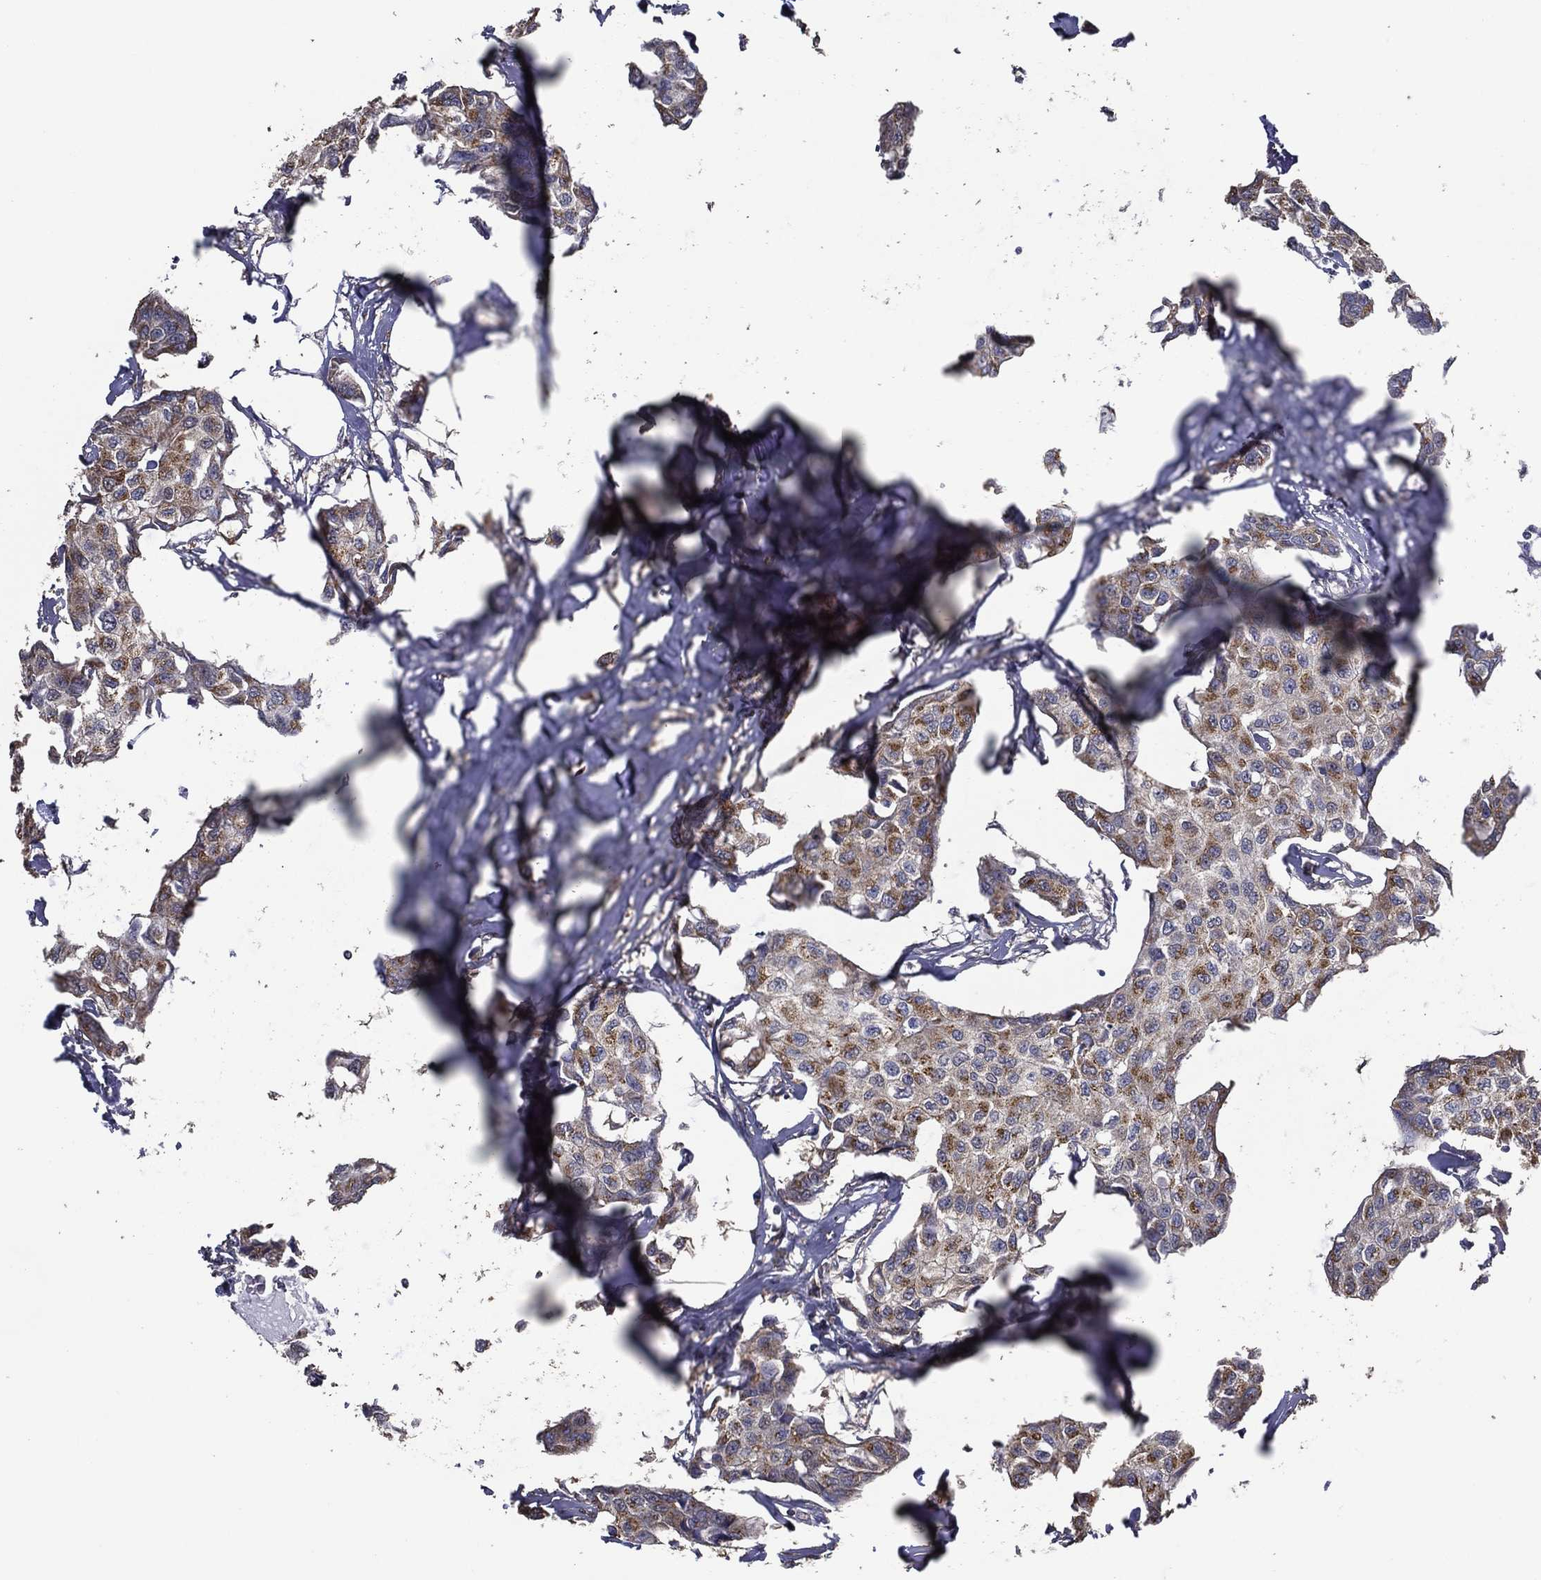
{"staining": {"intensity": "moderate", "quantity": ">75%", "location": "cytoplasmic/membranous"}, "tissue": "breast cancer", "cell_type": "Tumor cells", "image_type": "cancer", "snomed": [{"axis": "morphology", "description": "Duct carcinoma"}, {"axis": "topography", "description": "Breast"}], "caption": "Breast cancer stained with DAB (3,3'-diaminobenzidine) IHC demonstrates medium levels of moderate cytoplasmic/membranous expression in approximately >75% of tumor cells.", "gene": "GPR183", "patient": {"sex": "female", "age": 80}}